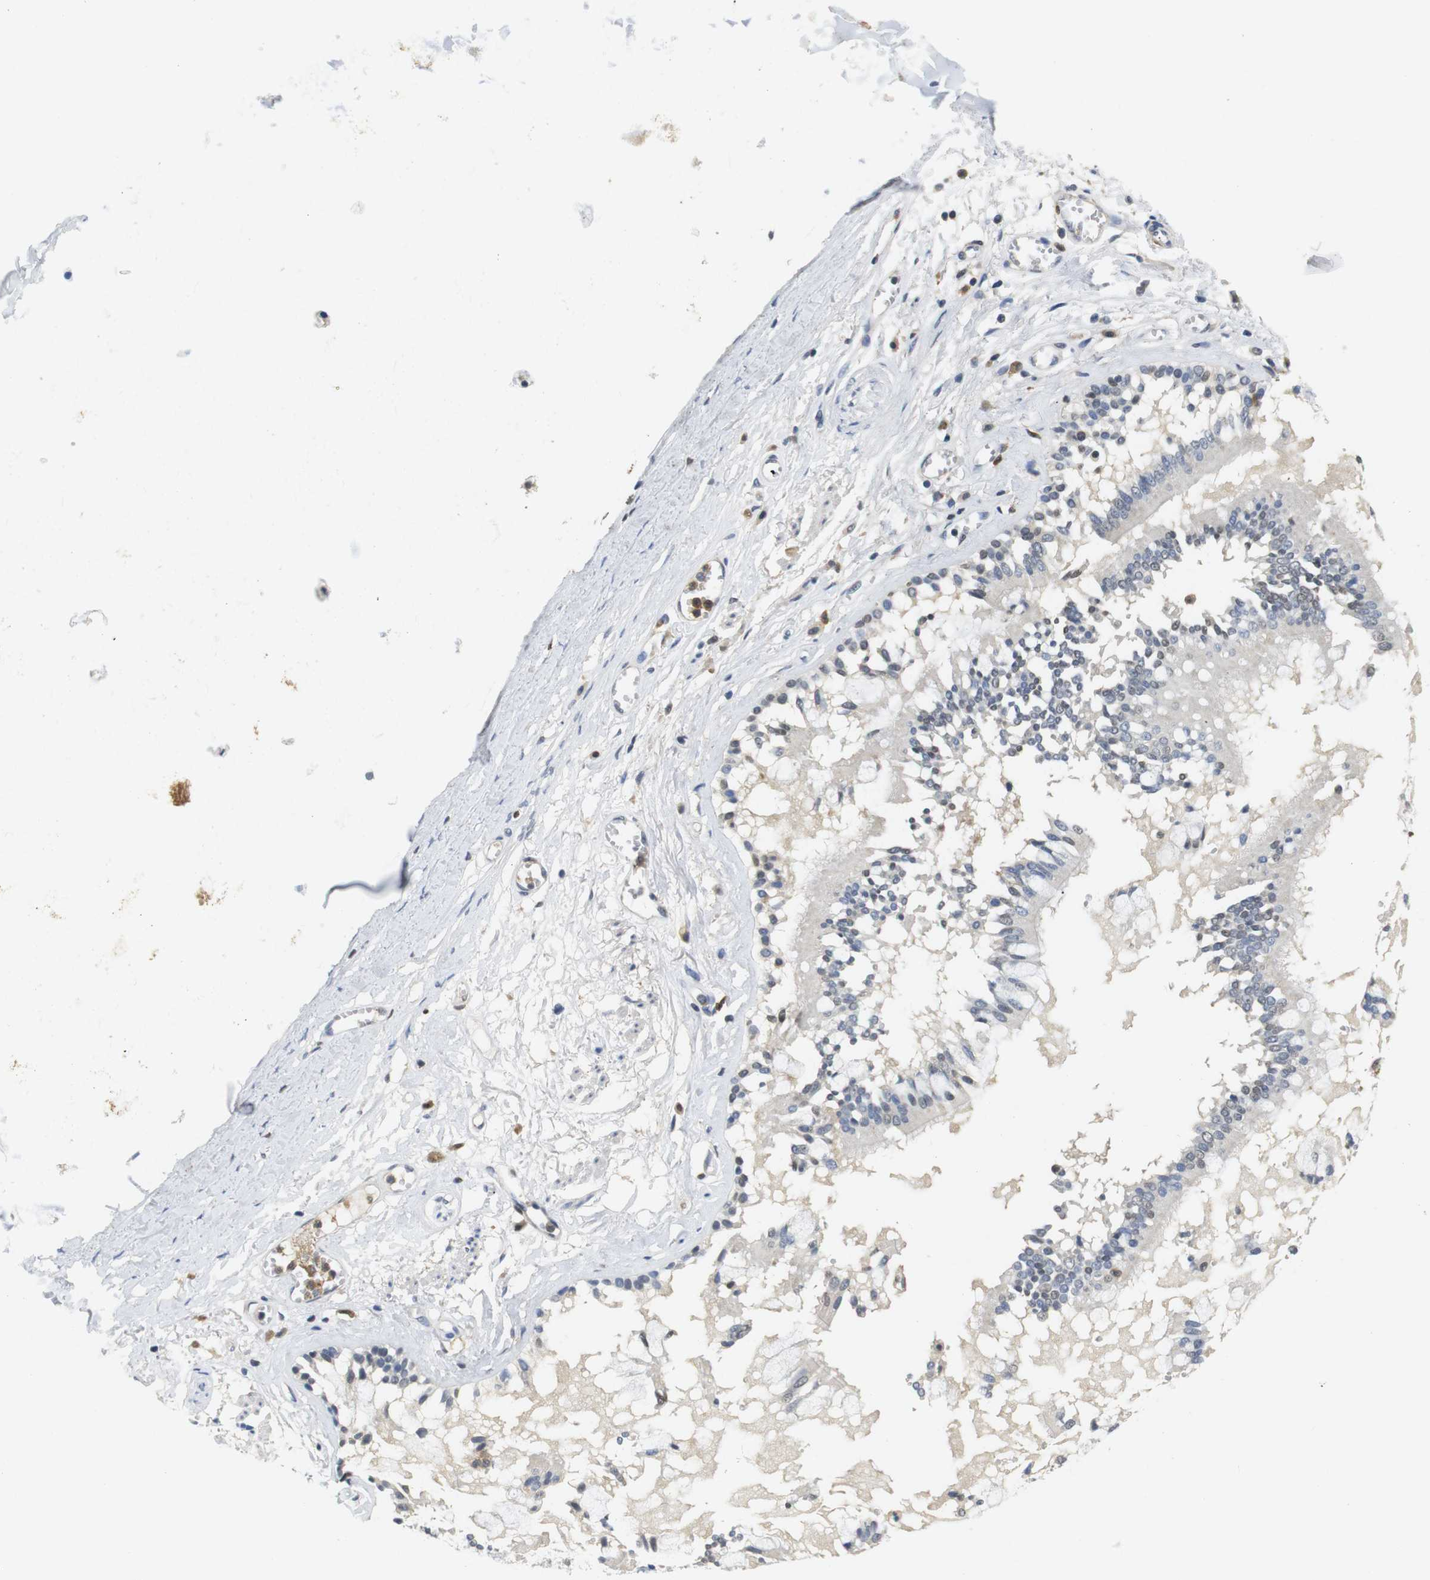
{"staining": {"intensity": "moderate", "quantity": "<25%", "location": "cytoplasmic/membranous,nuclear"}, "tissue": "bronchus", "cell_type": "Respiratory epithelial cells", "image_type": "normal", "snomed": [{"axis": "morphology", "description": "Normal tissue, NOS"}, {"axis": "morphology", "description": "Inflammation, NOS"}, {"axis": "topography", "description": "Cartilage tissue"}, {"axis": "topography", "description": "Lung"}], "caption": "Normal bronchus shows moderate cytoplasmic/membranous,nuclear positivity in about <25% of respiratory epithelial cells.", "gene": "FNTA", "patient": {"sex": "male", "age": 71}}